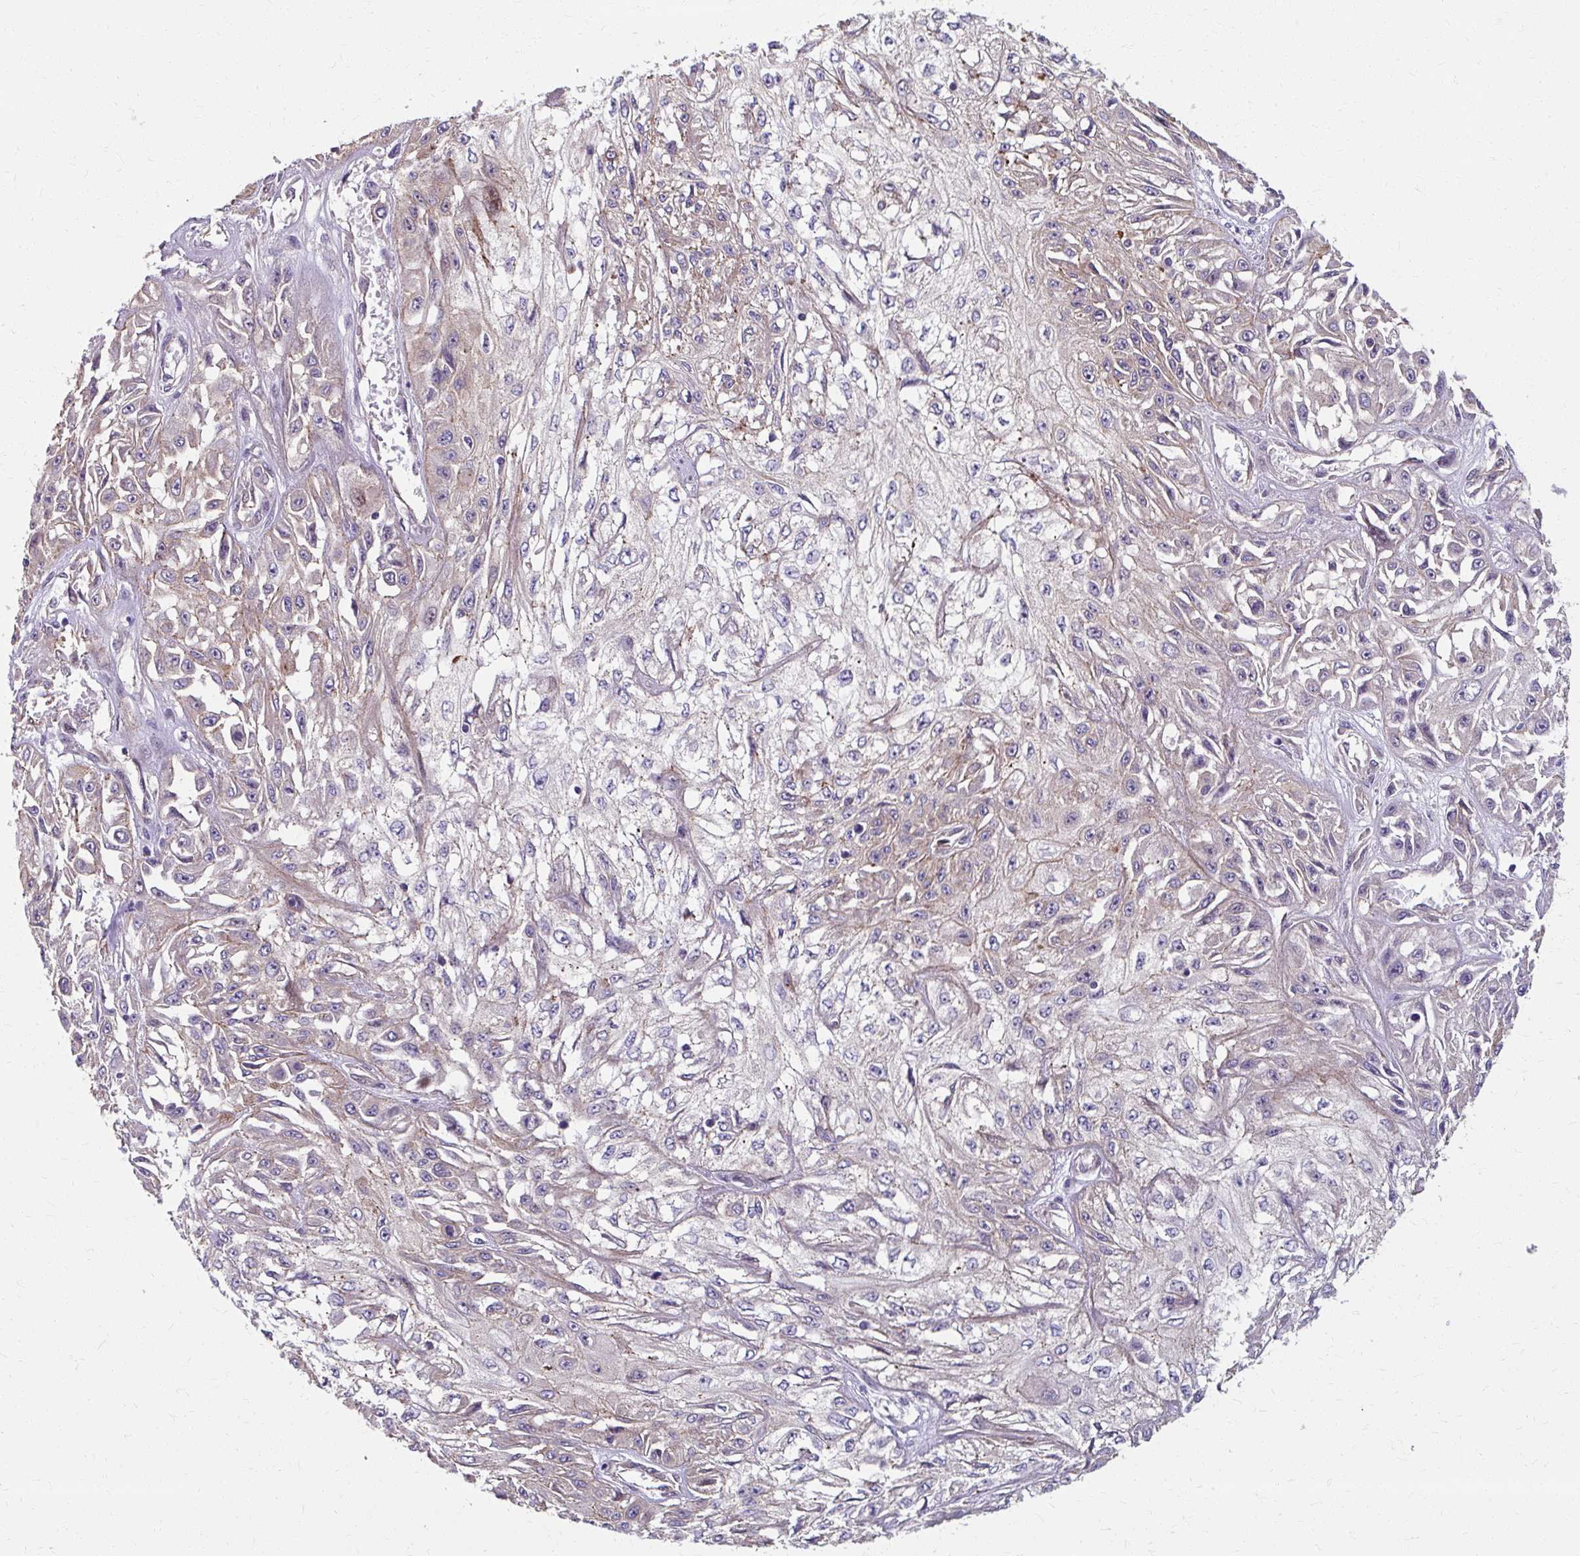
{"staining": {"intensity": "weak", "quantity": "<25%", "location": "cytoplasmic/membranous,nuclear"}, "tissue": "skin cancer", "cell_type": "Tumor cells", "image_type": "cancer", "snomed": [{"axis": "morphology", "description": "Squamous cell carcinoma, NOS"}, {"axis": "morphology", "description": "Squamous cell carcinoma, metastatic, NOS"}, {"axis": "topography", "description": "Skin"}, {"axis": "topography", "description": "Lymph node"}], "caption": "Immunohistochemical staining of squamous cell carcinoma (skin) exhibits no significant expression in tumor cells.", "gene": "ZNF555", "patient": {"sex": "male", "age": 75}}